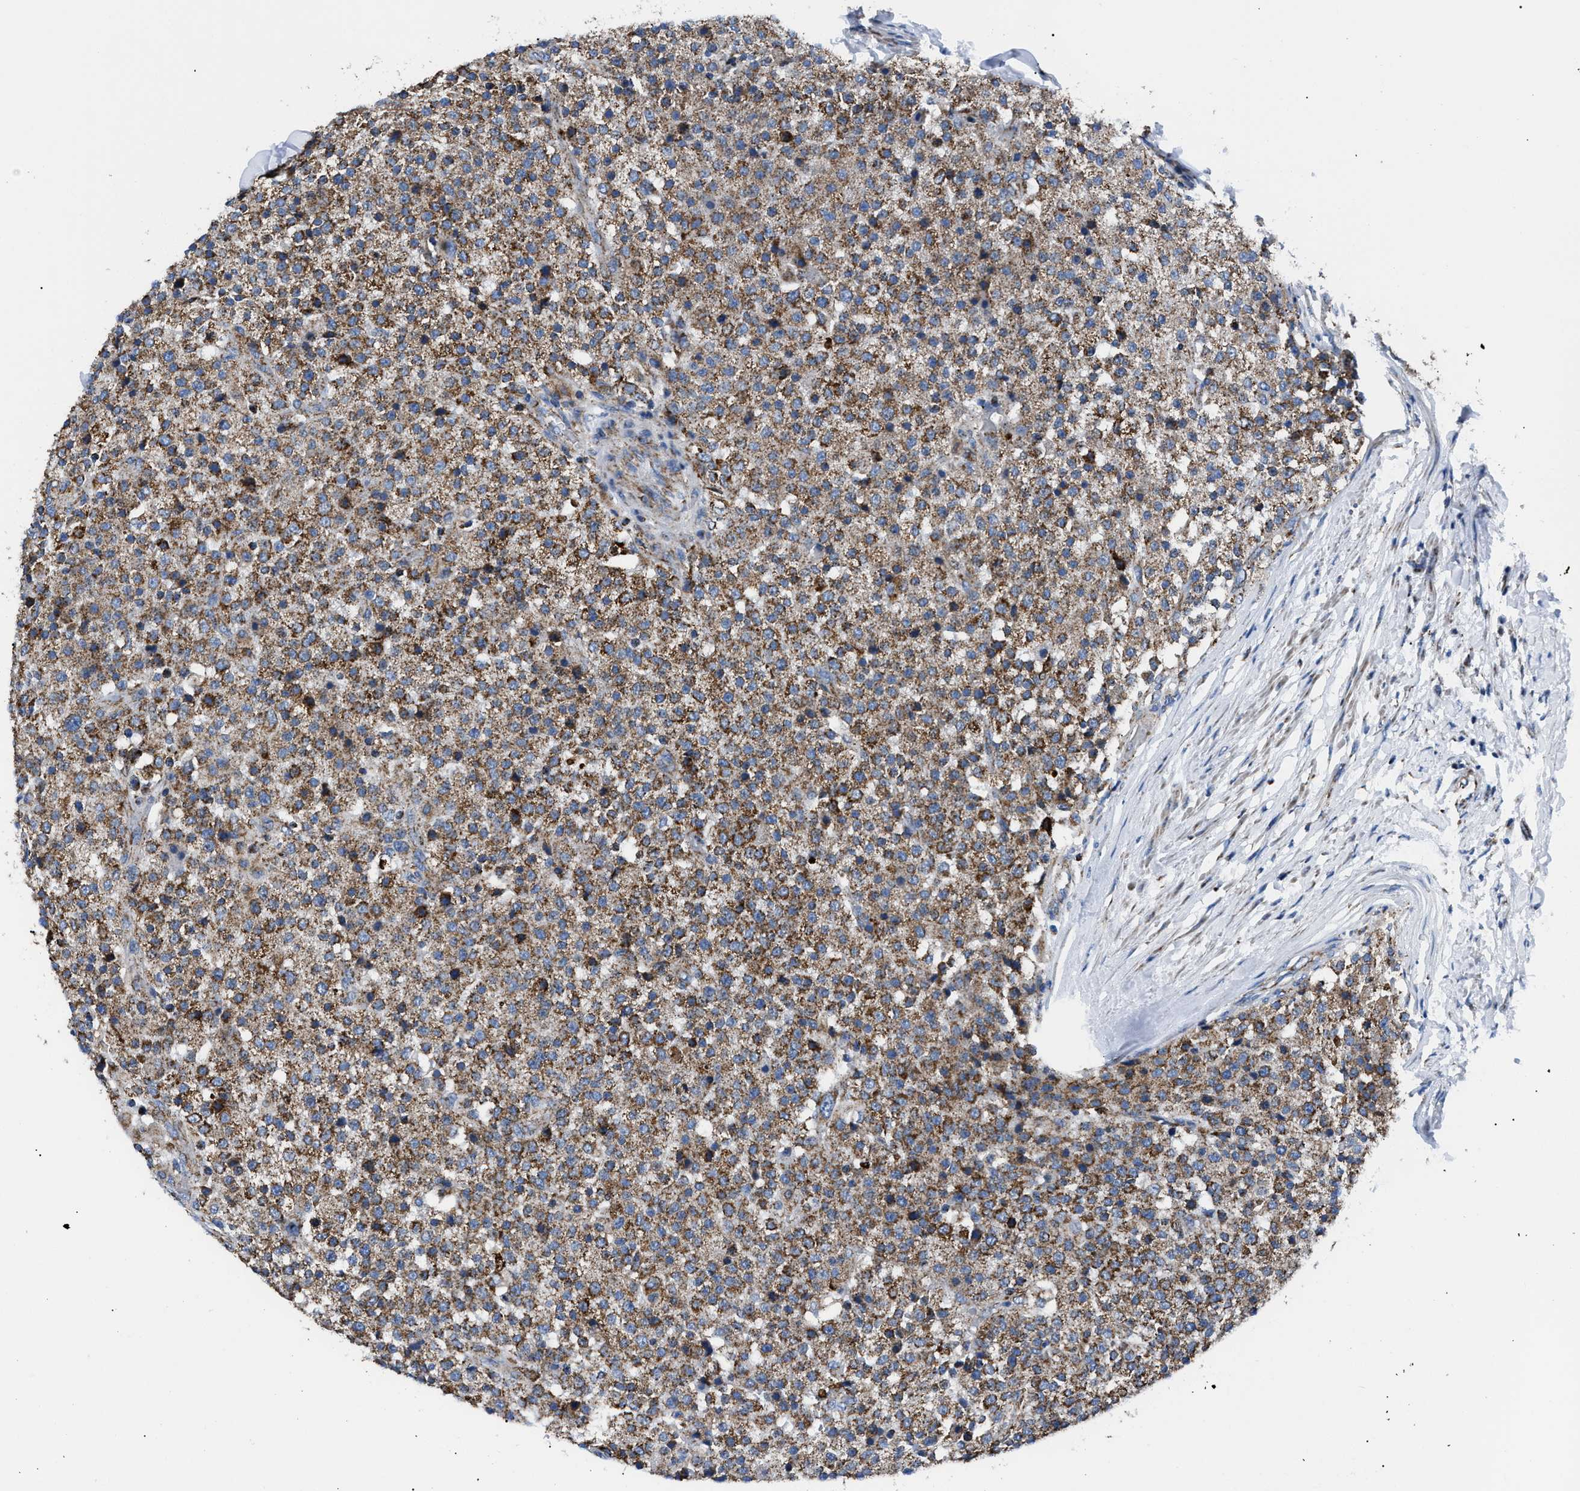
{"staining": {"intensity": "moderate", "quantity": ">75%", "location": "cytoplasmic/membranous"}, "tissue": "testis cancer", "cell_type": "Tumor cells", "image_type": "cancer", "snomed": [{"axis": "morphology", "description": "Seminoma, NOS"}, {"axis": "topography", "description": "Testis"}], "caption": "Immunohistochemical staining of testis cancer (seminoma) displays medium levels of moderate cytoplasmic/membranous positivity in about >75% of tumor cells.", "gene": "PHB2", "patient": {"sex": "male", "age": 59}}